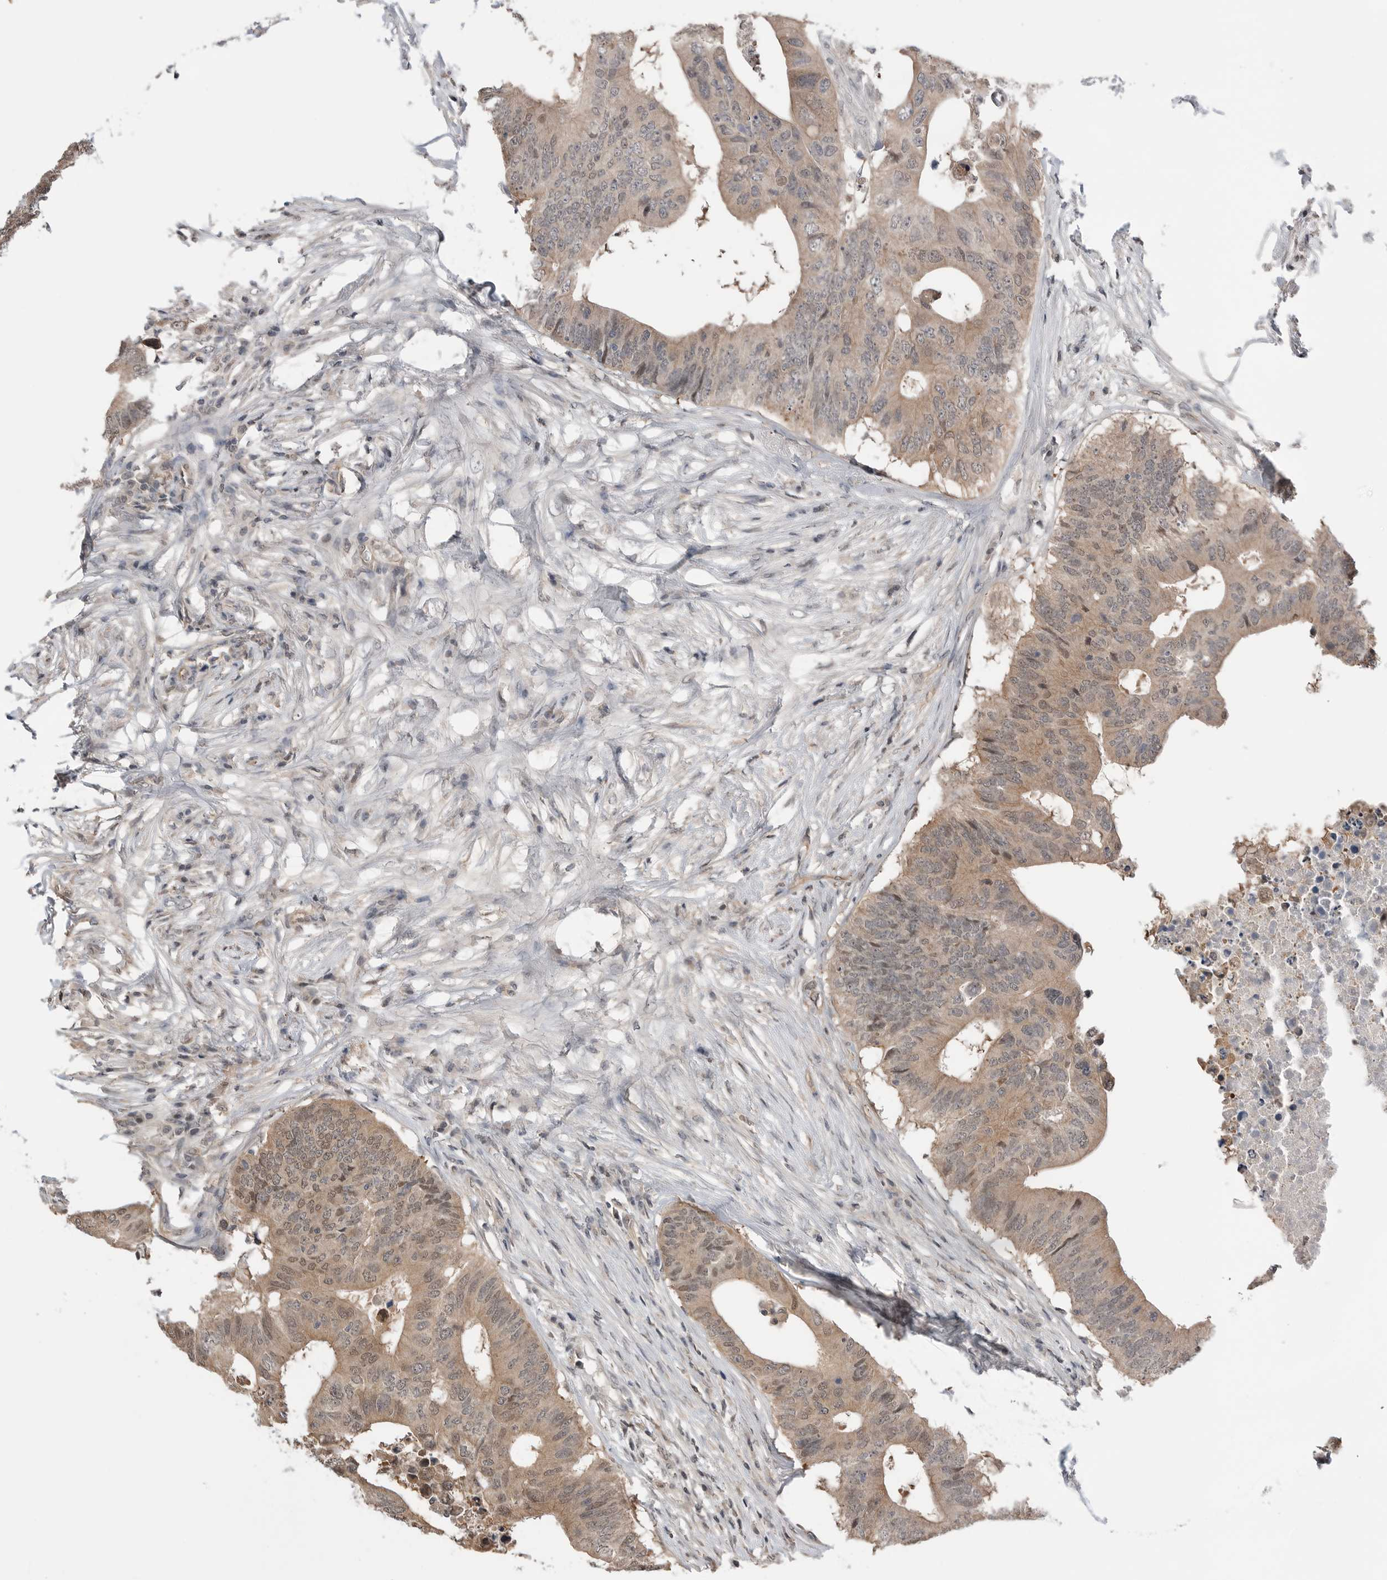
{"staining": {"intensity": "weak", "quantity": ">75%", "location": "cytoplasmic/membranous,nuclear"}, "tissue": "colorectal cancer", "cell_type": "Tumor cells", "image_type": "cancer", "snomed": [{"axis": "morphology", "description": "Adenocarcinoma, NOS"}, {"axis": "topography", "description": "Colon"}], "caption": "The histopathology image reveals a brown stain indicating the presence of a protein in the cytoplasmic/membranous and nuclear of tumor cells in colorectal cancer (adenocarcinoma).", "gene": "PEAK1", "patient": {"sex": "male", "age": 71}}